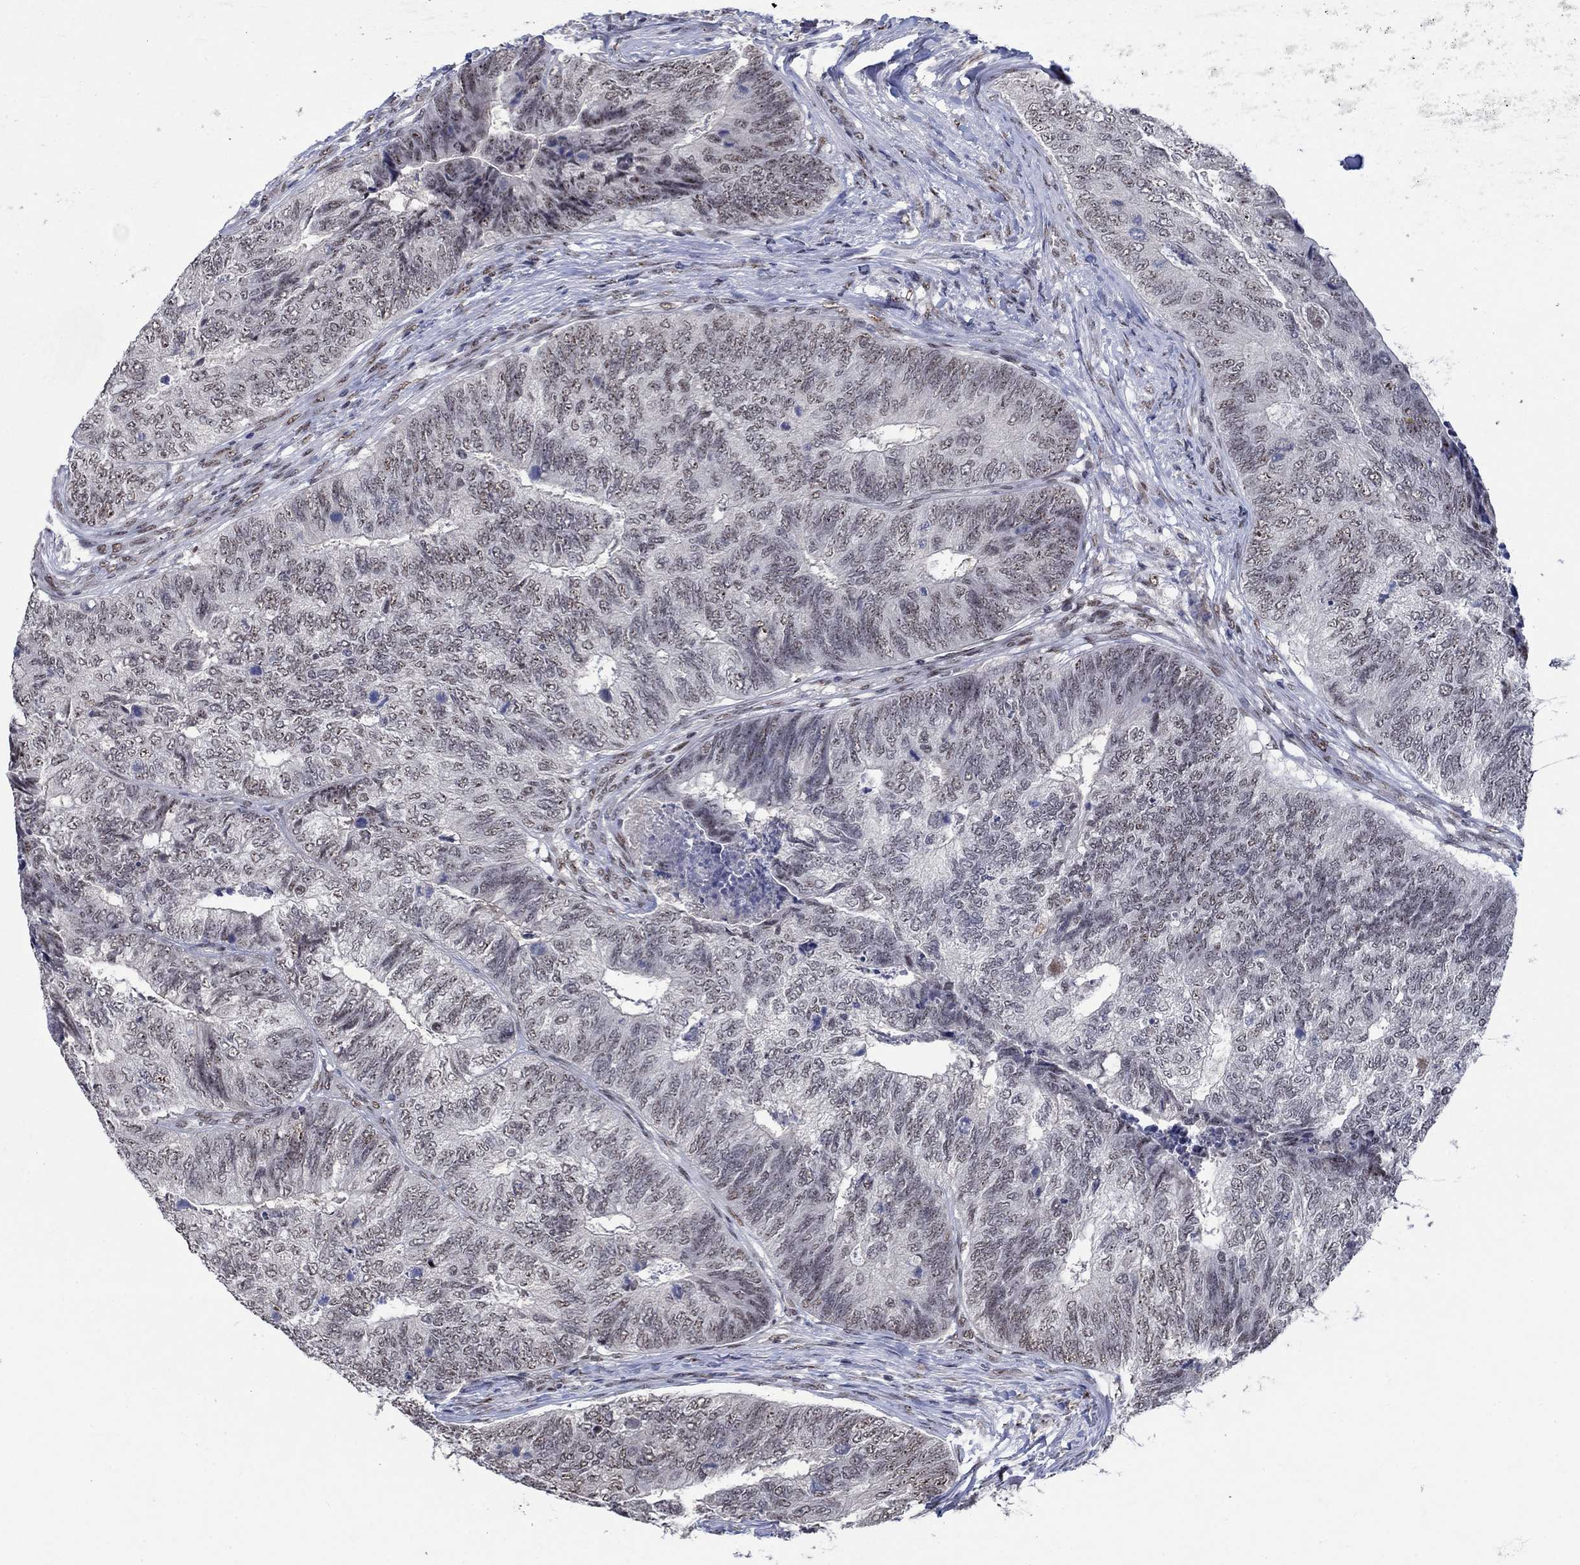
{"staining": {"intensity": "weak", "quantity": "<25%", "location": "nuclear"}, "tissue": "colorectal cancer", "cell_type": "Tumor cells", "image_type": "cancer", "snomed": [{"axis": "morphology", "description": "Adenocarcinoma, NOS"}, {"axis": "topography", "description": "Colon"}], "caption": "The micrograph exhibits no significant positivity in tumor cells of adenocarcinoma (colorectal).", "gene": "HTN1", "patient": {"sex": "female", "age": 67}}